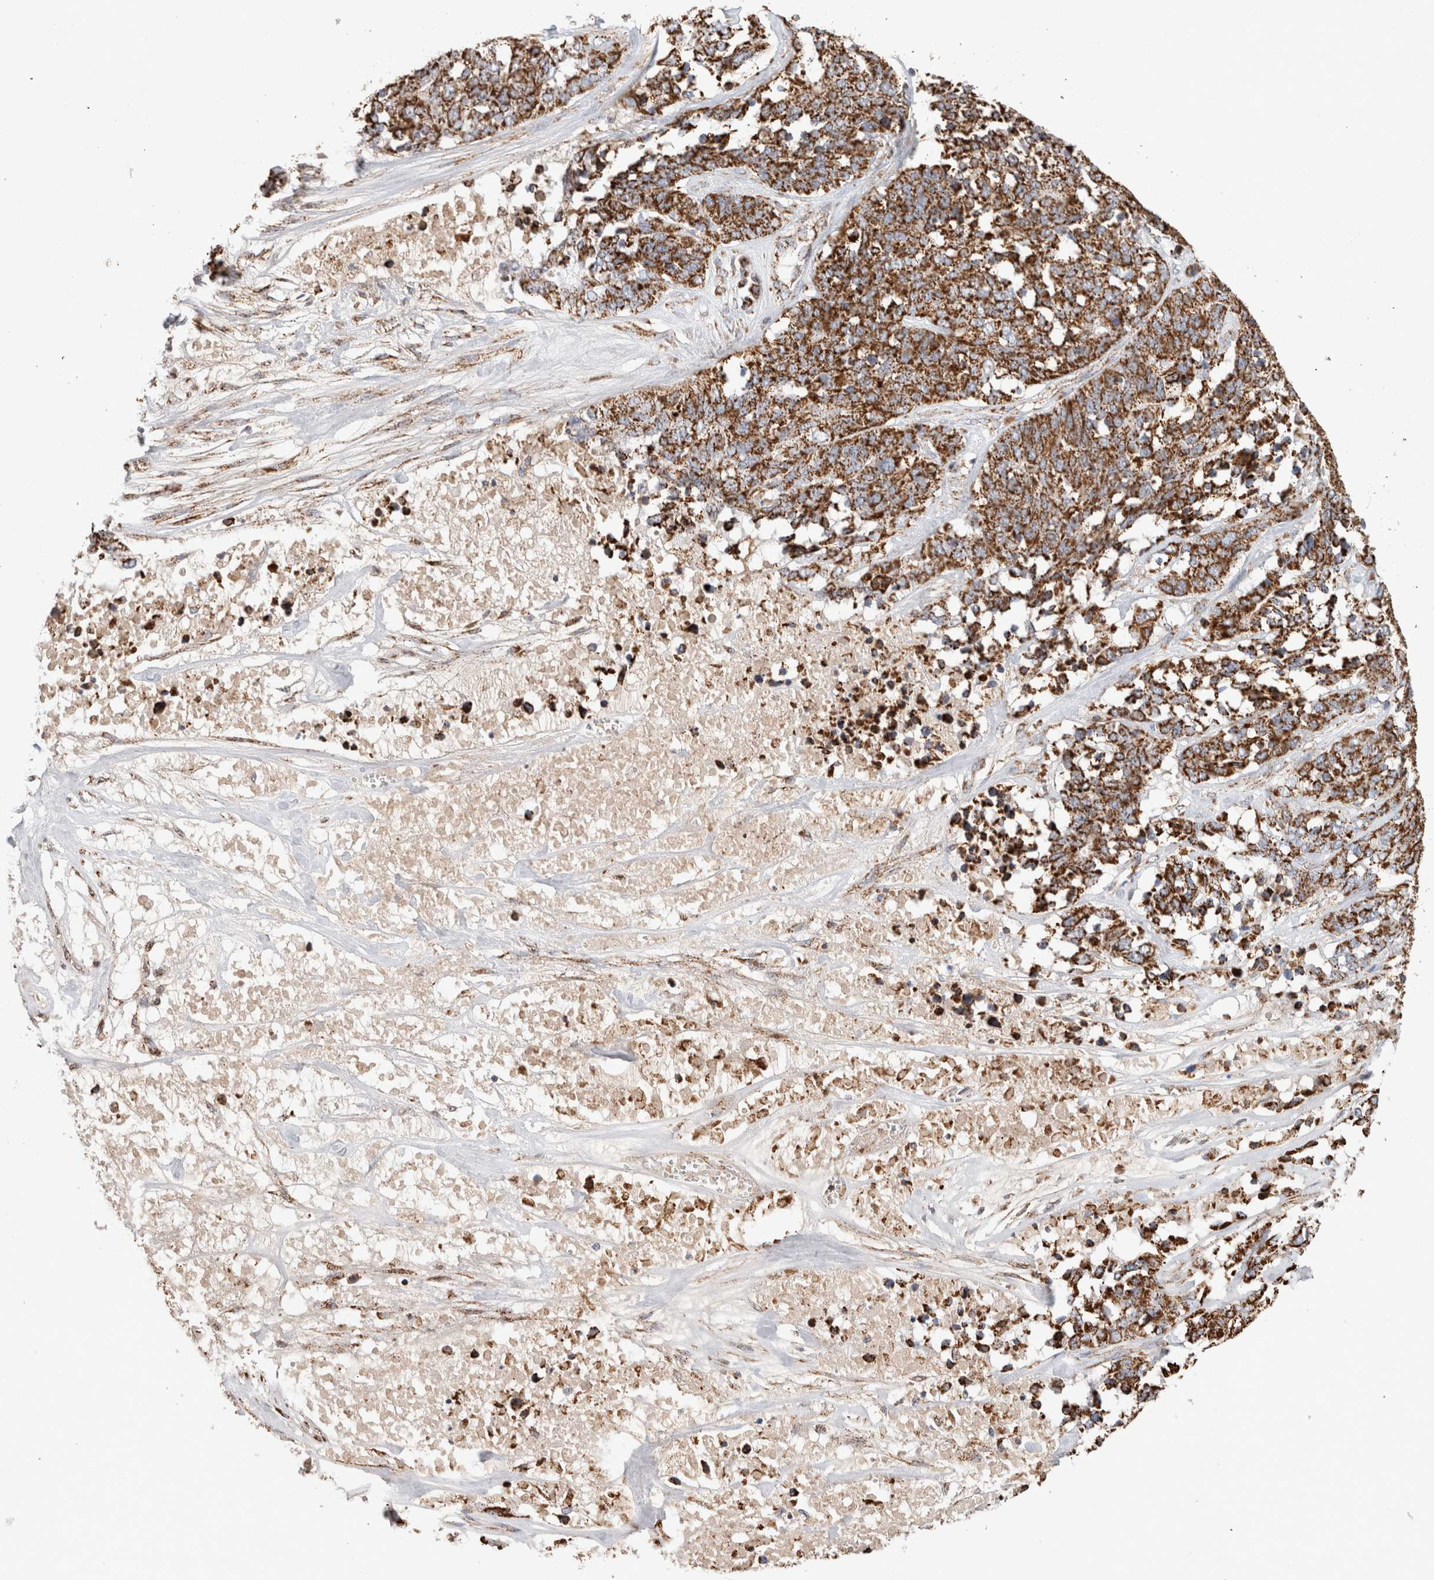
{"staining": {"intensity": "strong", "quantity": ">75%", "location": "cytoplasmic/membranous"}, "tissue": "ovarian cancer", "cell_type": "Tumor cells", "image_type": "cancer", "snomed": [{"axis": "morphology", "description": "Cystadenocarcinoma, serous, NOS"}, {"axis": "topography", "description": "Ovary"}], "caption": "Immunohistochemistry (IHC) of serous cystadenocarcinoma (ovarian) displays high levels of strong cytoplasmic/membranous expression in approximately >75% of tumor cells. The staining was performed using DAB, with brown indicating positive protein expression. Nuclei are stained blue with hematoxylin.", "gene": "C1QBP", "patient": {"sex": "female", "age": 44}}